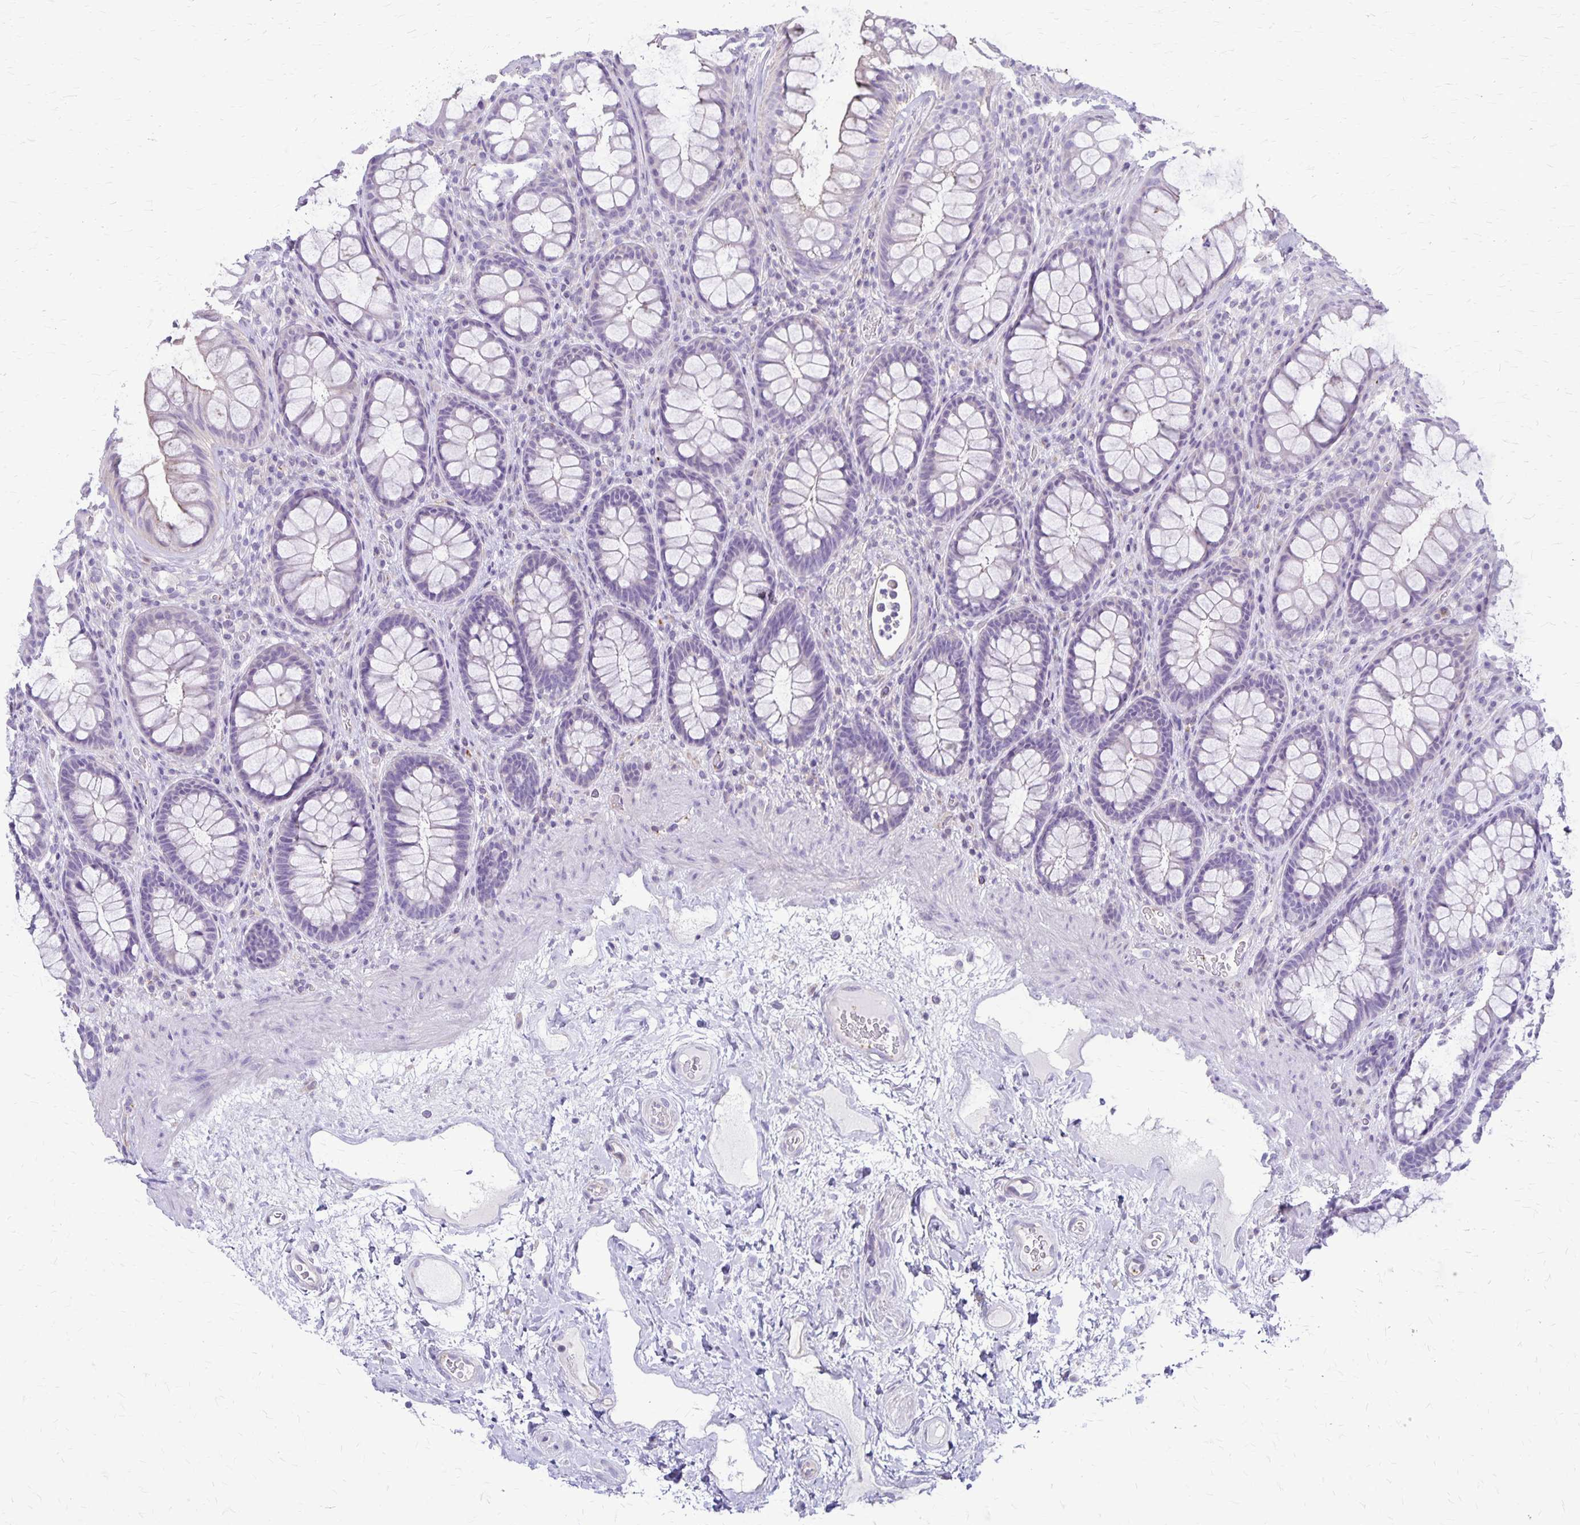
{"staining": {"intensity": "negative", "quantity": "none", "location": "none"}, "tissue": "rectum", "cell_type": "Glandular cells", "image_type": "normal", "snomed": [{"axis": "morphology", "description": "Normal tissue, NOS"}, {"axis": "topography", "description": "Rectum"}], "caption": "High power microscopy histopathology image of an immunohistochemistry micrograph of benign rectum, revealing no significant expression in glandular cells. (DAB immunohistochemistry (IHC) visualized using brightfield microscopy, high magnification).", "gene": "GP9", "patient": {"sex": "male", "age": 72}}